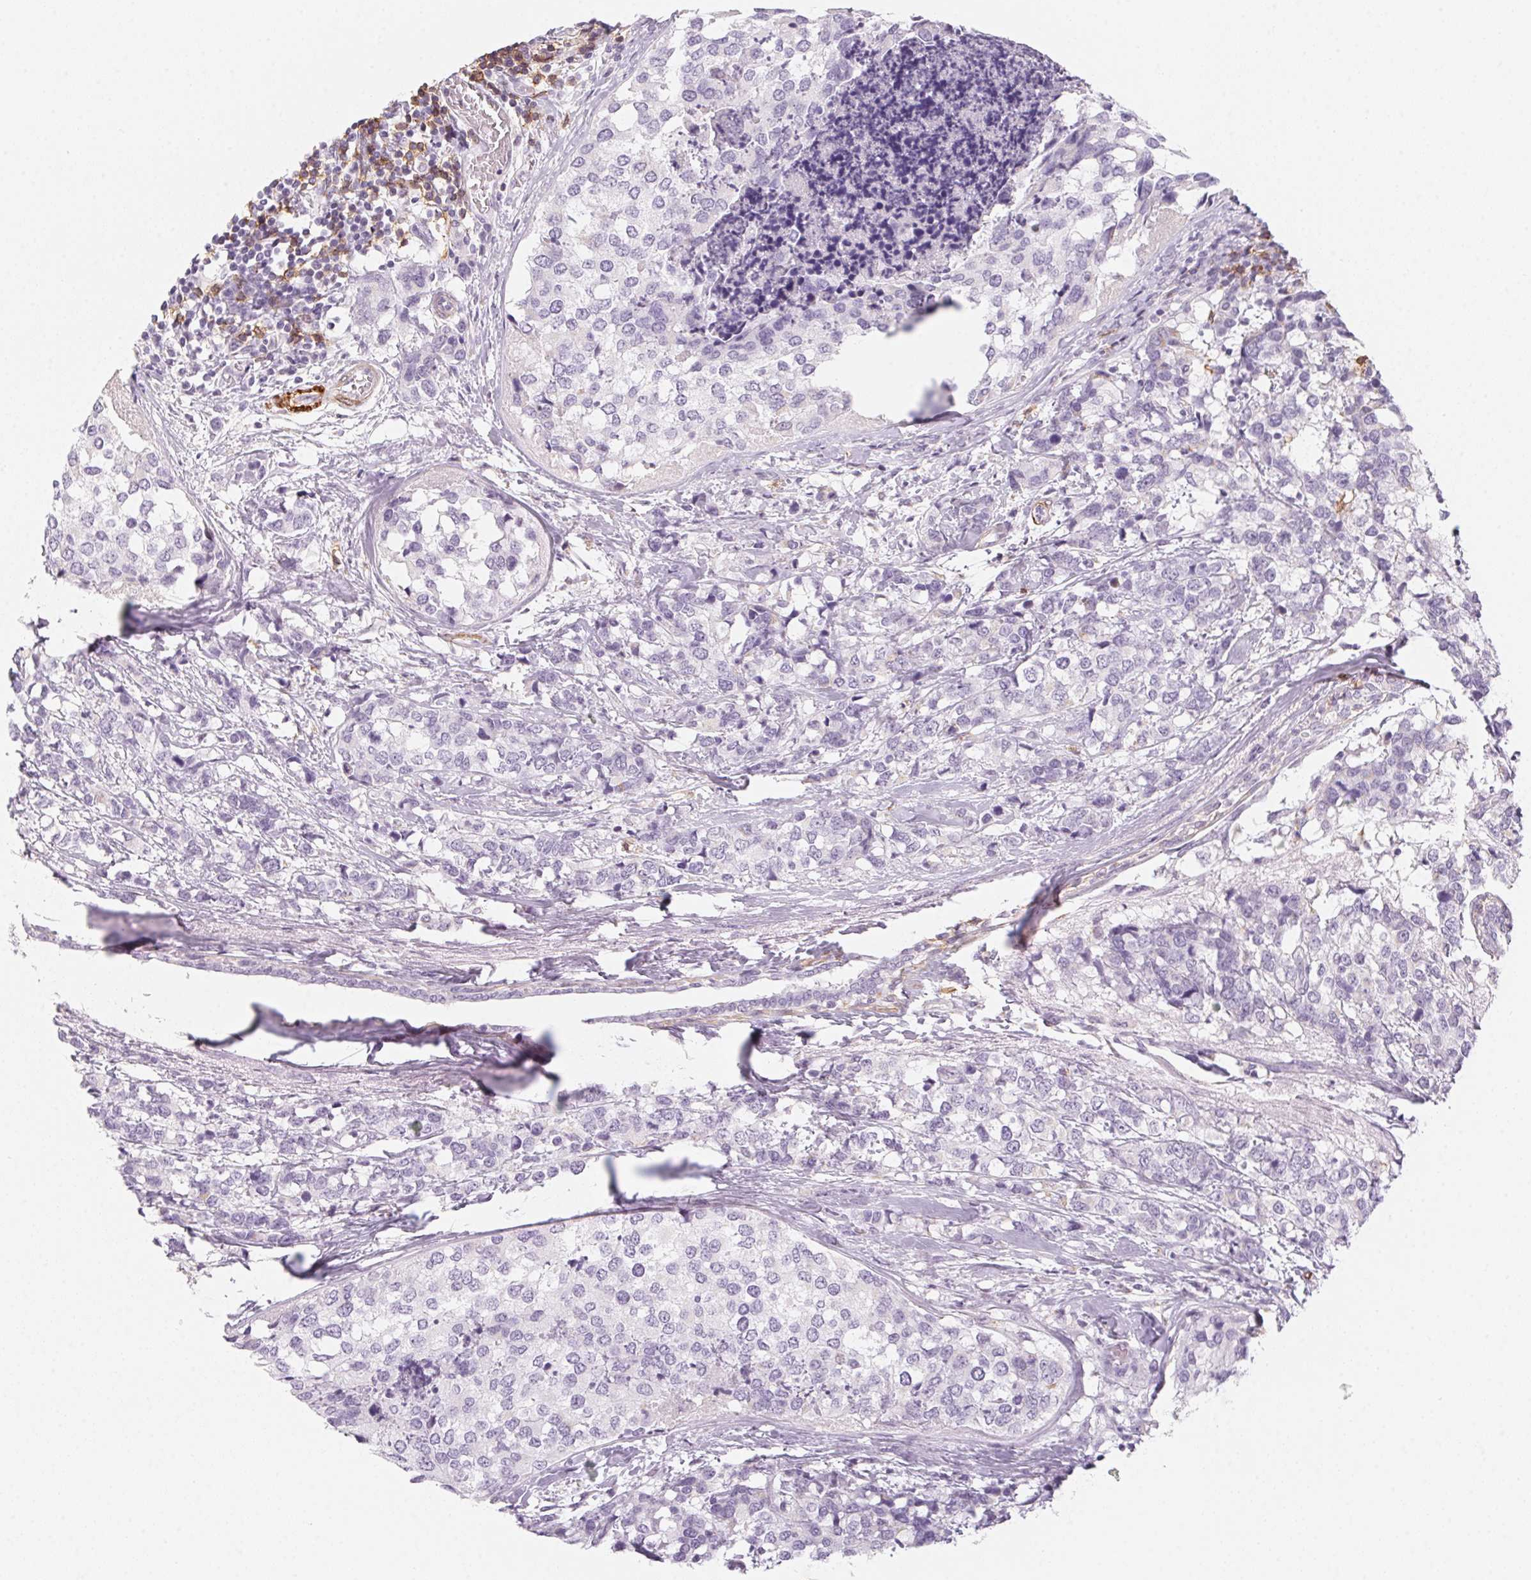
{"staining": {"intensity": "negative", "quantity": "none", "location": "none"}, "tissue": "breast cancer", "cell_type": "Tumor cells", "image_type": "cancer", "snomed": [{"axis": "morphology", "description": "Lobular carcinoma"}, {"axis": "topography", "description": "Breast"}], "caption": "DAB (3,3'-diaminobenzidine) immunohistochemical staining of human breast cancer (lobular carcinoma) reveals no significant expression in tumor cells.", "gene": "PRPH", "patient": {"sex": "female", "age": 59}}